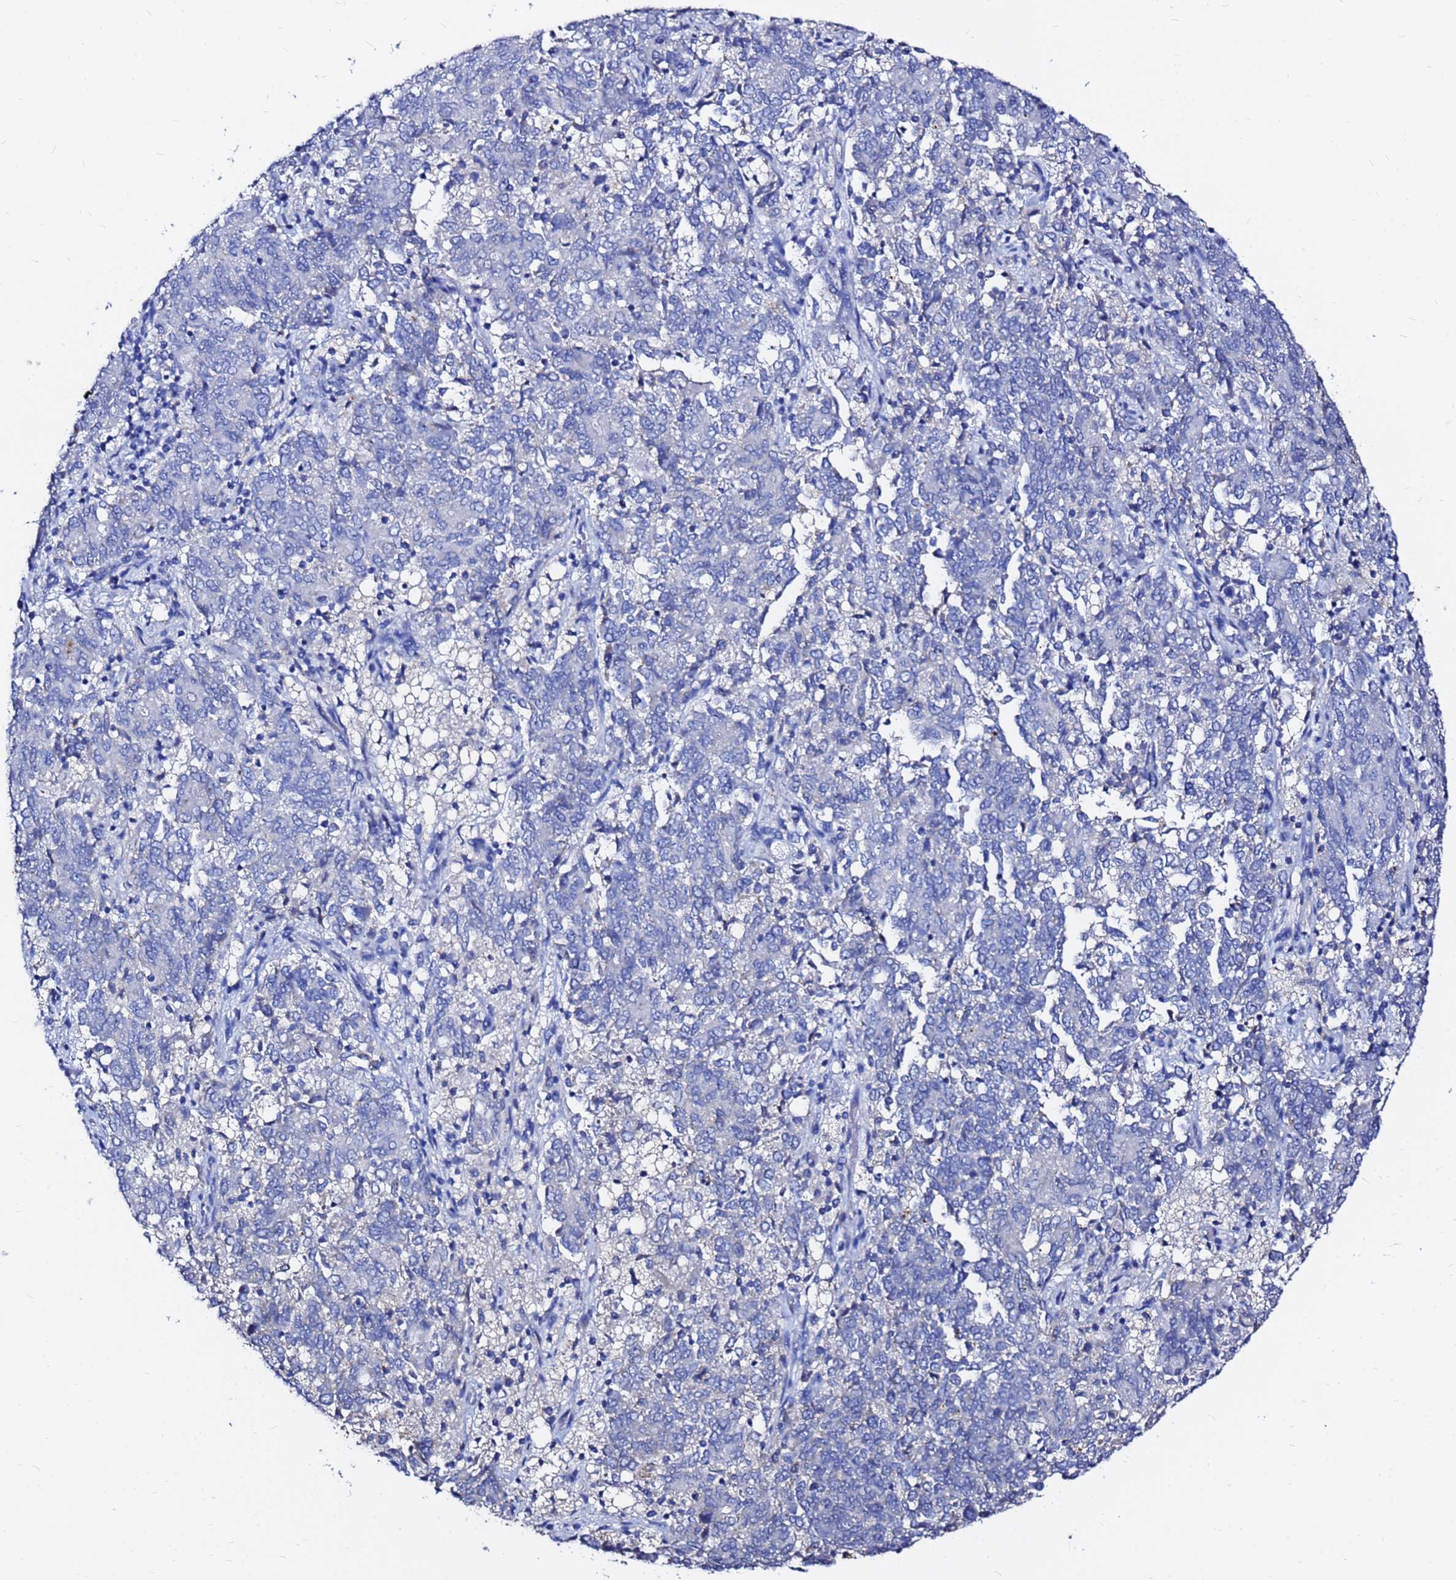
{"staining": {"intensity": "negative", "quantity": "none", "location": "none"}, "tissue": "endometrial cancer", "cell_type": "Tumor cells", "image_type": "cancer", "snomed": [{"axis": "morphology", "description": "Adenocarcinoma, NOS"}, {"axis": "topography", "description": "Endometrium"}], "caption": "Tumor cells are negative for brown protein staining in endometrial cancer (adenocarcinoma).", "gene": "FAM183A", "patient": {"sex": "female", "age": 80}}